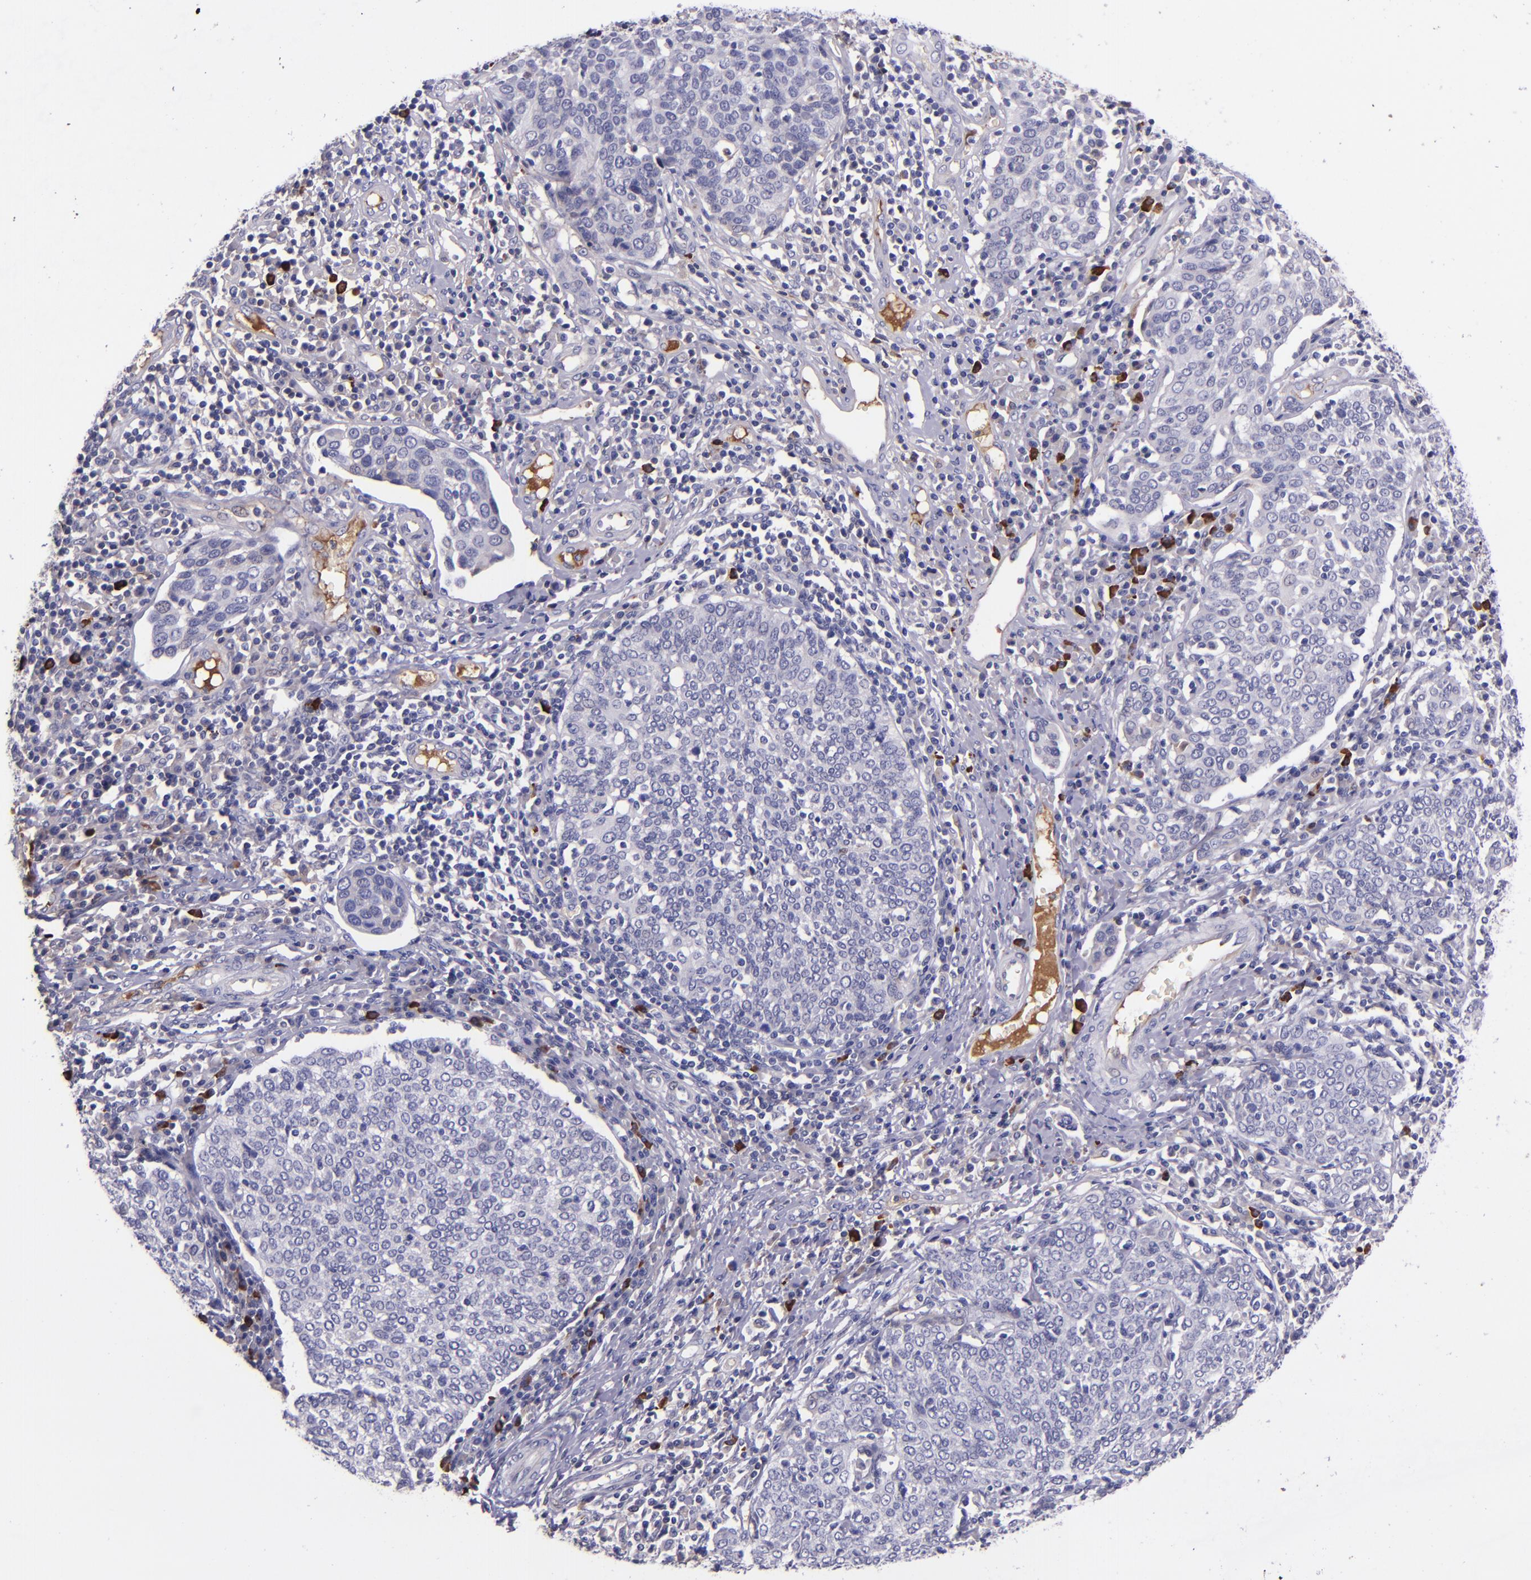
{"staining": {"intensity": "negative", "quantity": "none", "location": "none"}, "tissue": "cervical cancer", "cell_type": "Tumor cells", "image_type": "cancer", "snomed": [{"axis": "morphology", "description": "Squamous cell carcinoma, NOS"}, {"axis": "topography", "description": "Cervix"}], "caption": "A micrograph of human cervical squamous cell carcinoma is negative for staining in tumor cells.", "gene": "KNG1", "patient": {"sex": "female", "age": 40}}